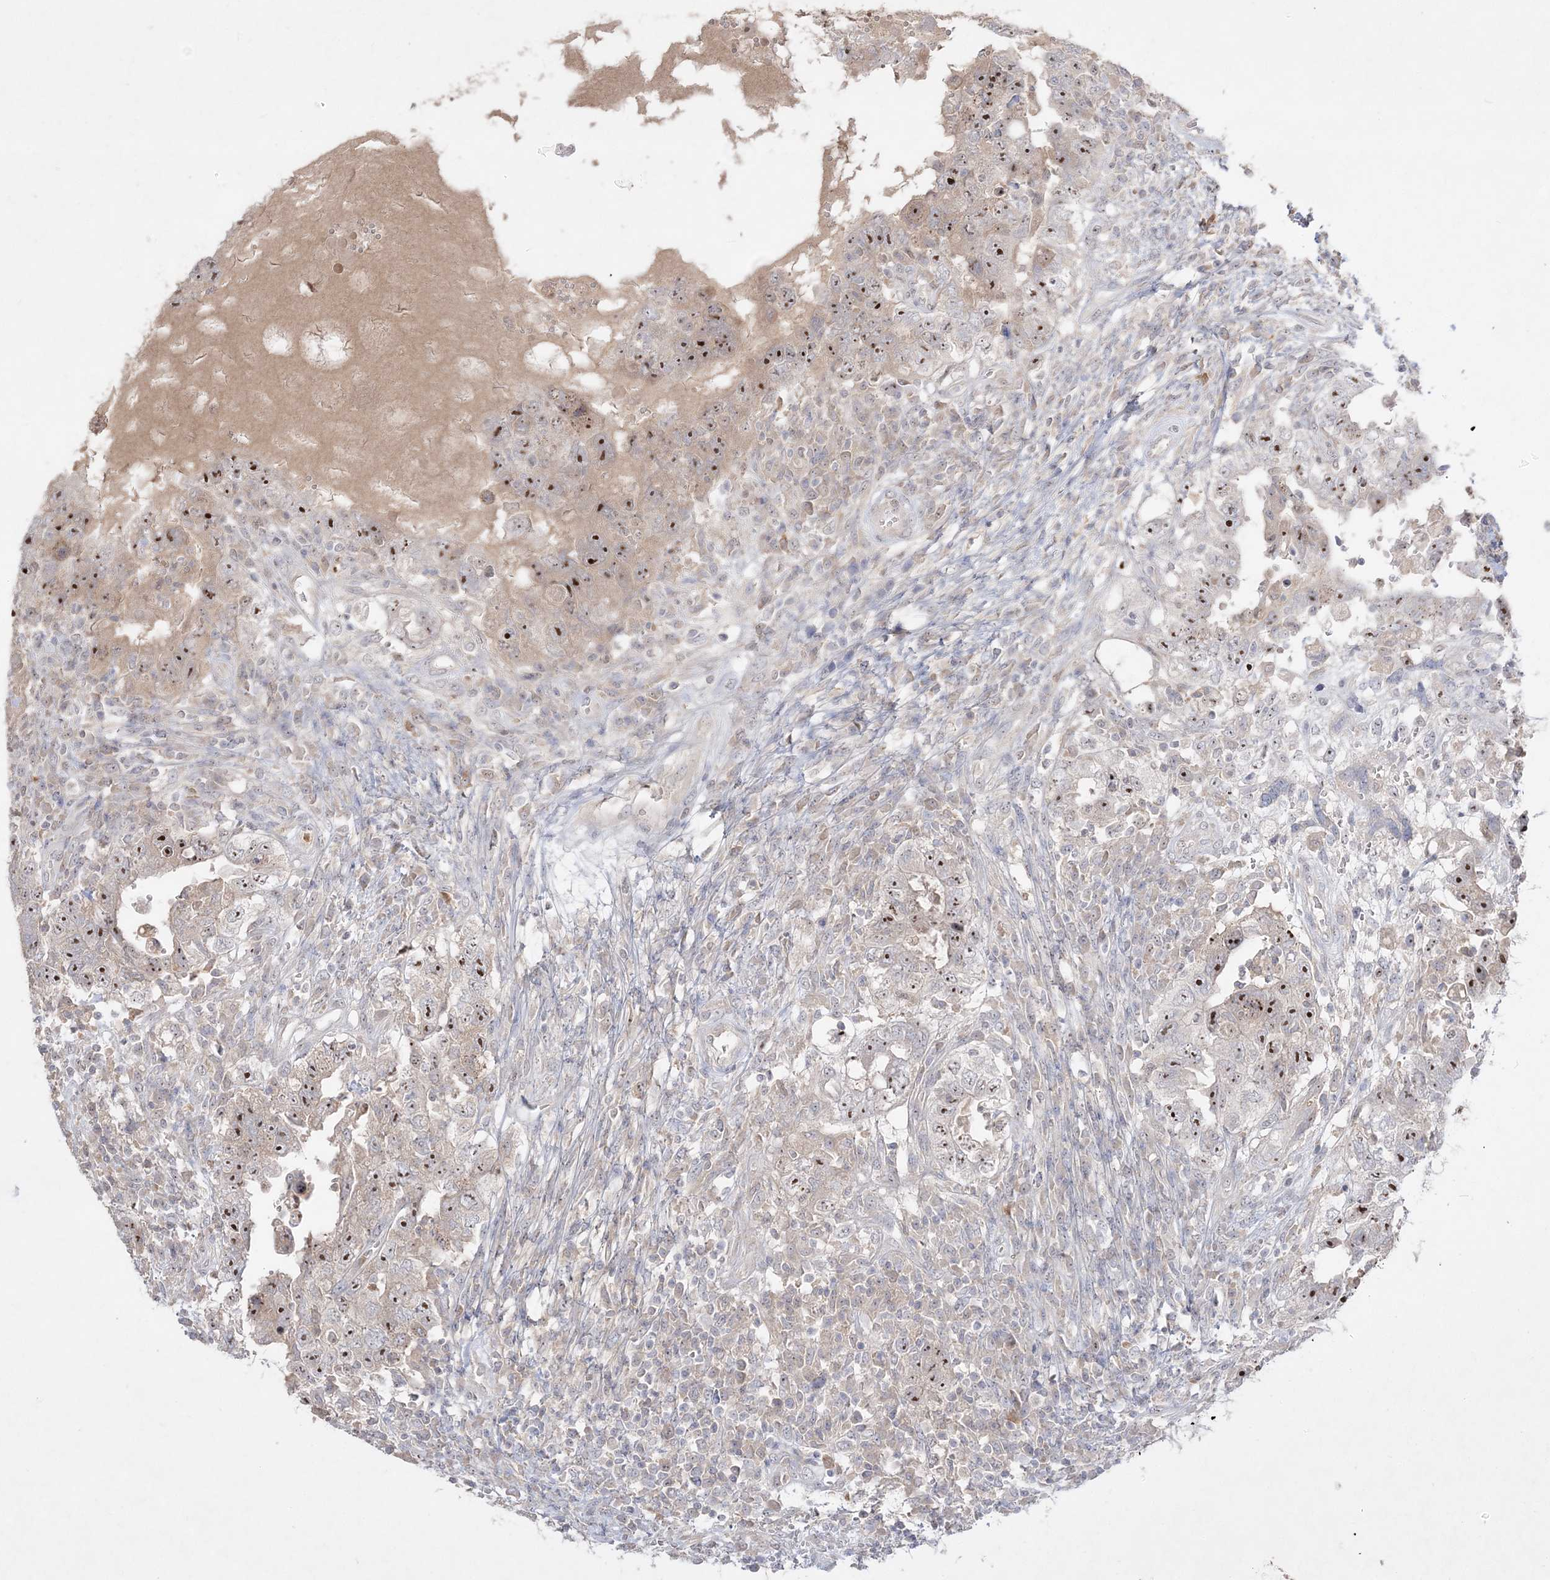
{"staining": {"intensity": "strong", "quantity": ">75%", "location": "nuclear"}, "tissue": "testis cancer", "cell_type": "Tumor cells", "image_type": "cancer", "snomed": [{"axis": "morphology", "description": "Carcinoma, Embryonal, NOS"}, {"axis": "topography", "description": "Testis"}], "caption": "Tumor cells exhibit high levels of strong nuclear positivity in approximately >75% of cells in embryonal carcinoma (testis).", "gene": "NOP16", "patient": {"sex": "male", "age": 26}}